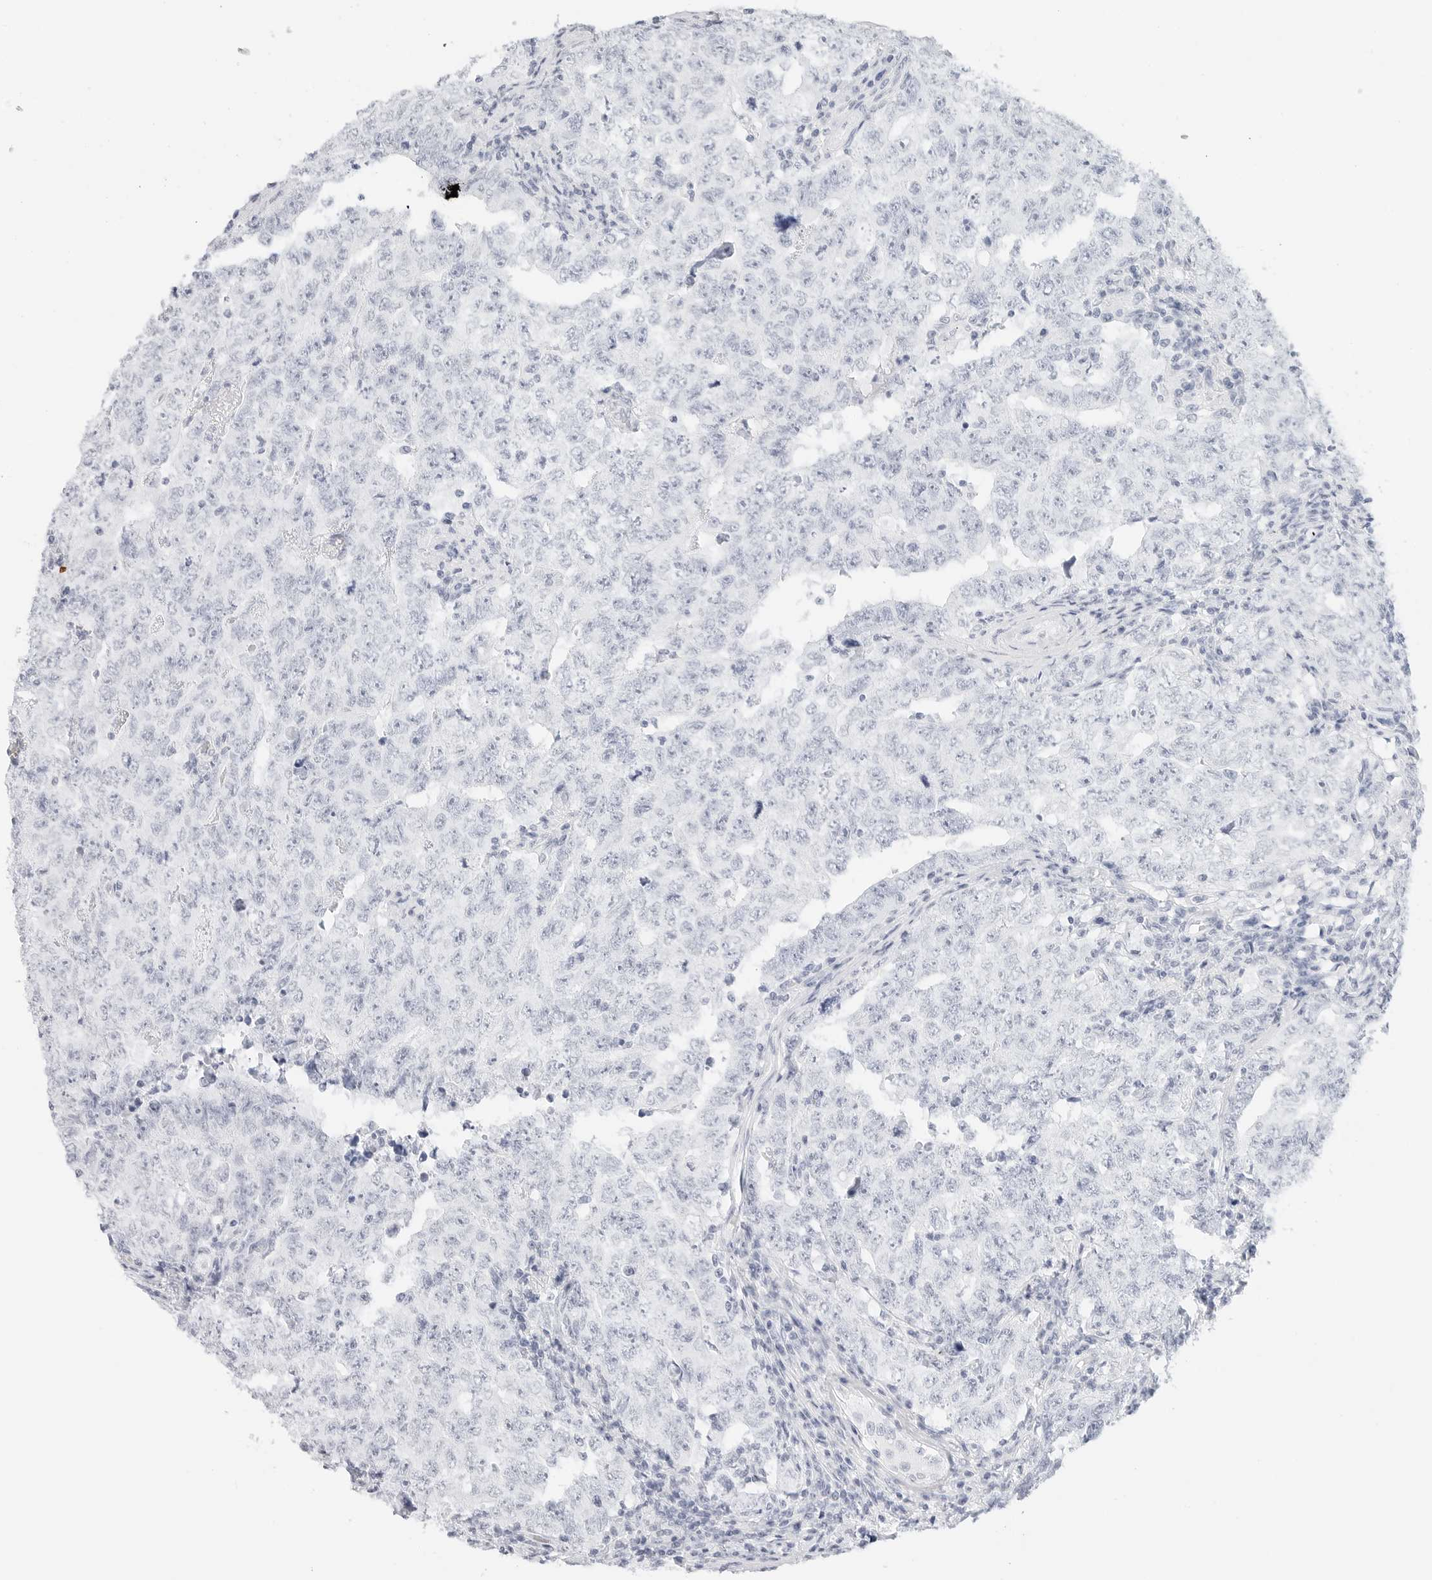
{"staining": {"intensity": "negative", "quantity": "none", "location": "none"}, "tissue": "testis cancer", "cell_type": "Tumor cells", "image_type": "cancer", "snomed": [{"axis": "morphology", "description": "Carcinoma, Embryonal, NOS"}, {"axis": "topography", "description": "Testis"}], "caption": "Immunohistochemical staining of human testis cancer exhibits no significant expression in tumor cells.", "gene": "TFF2", "patient": {"sex": "male", "age": 26}}